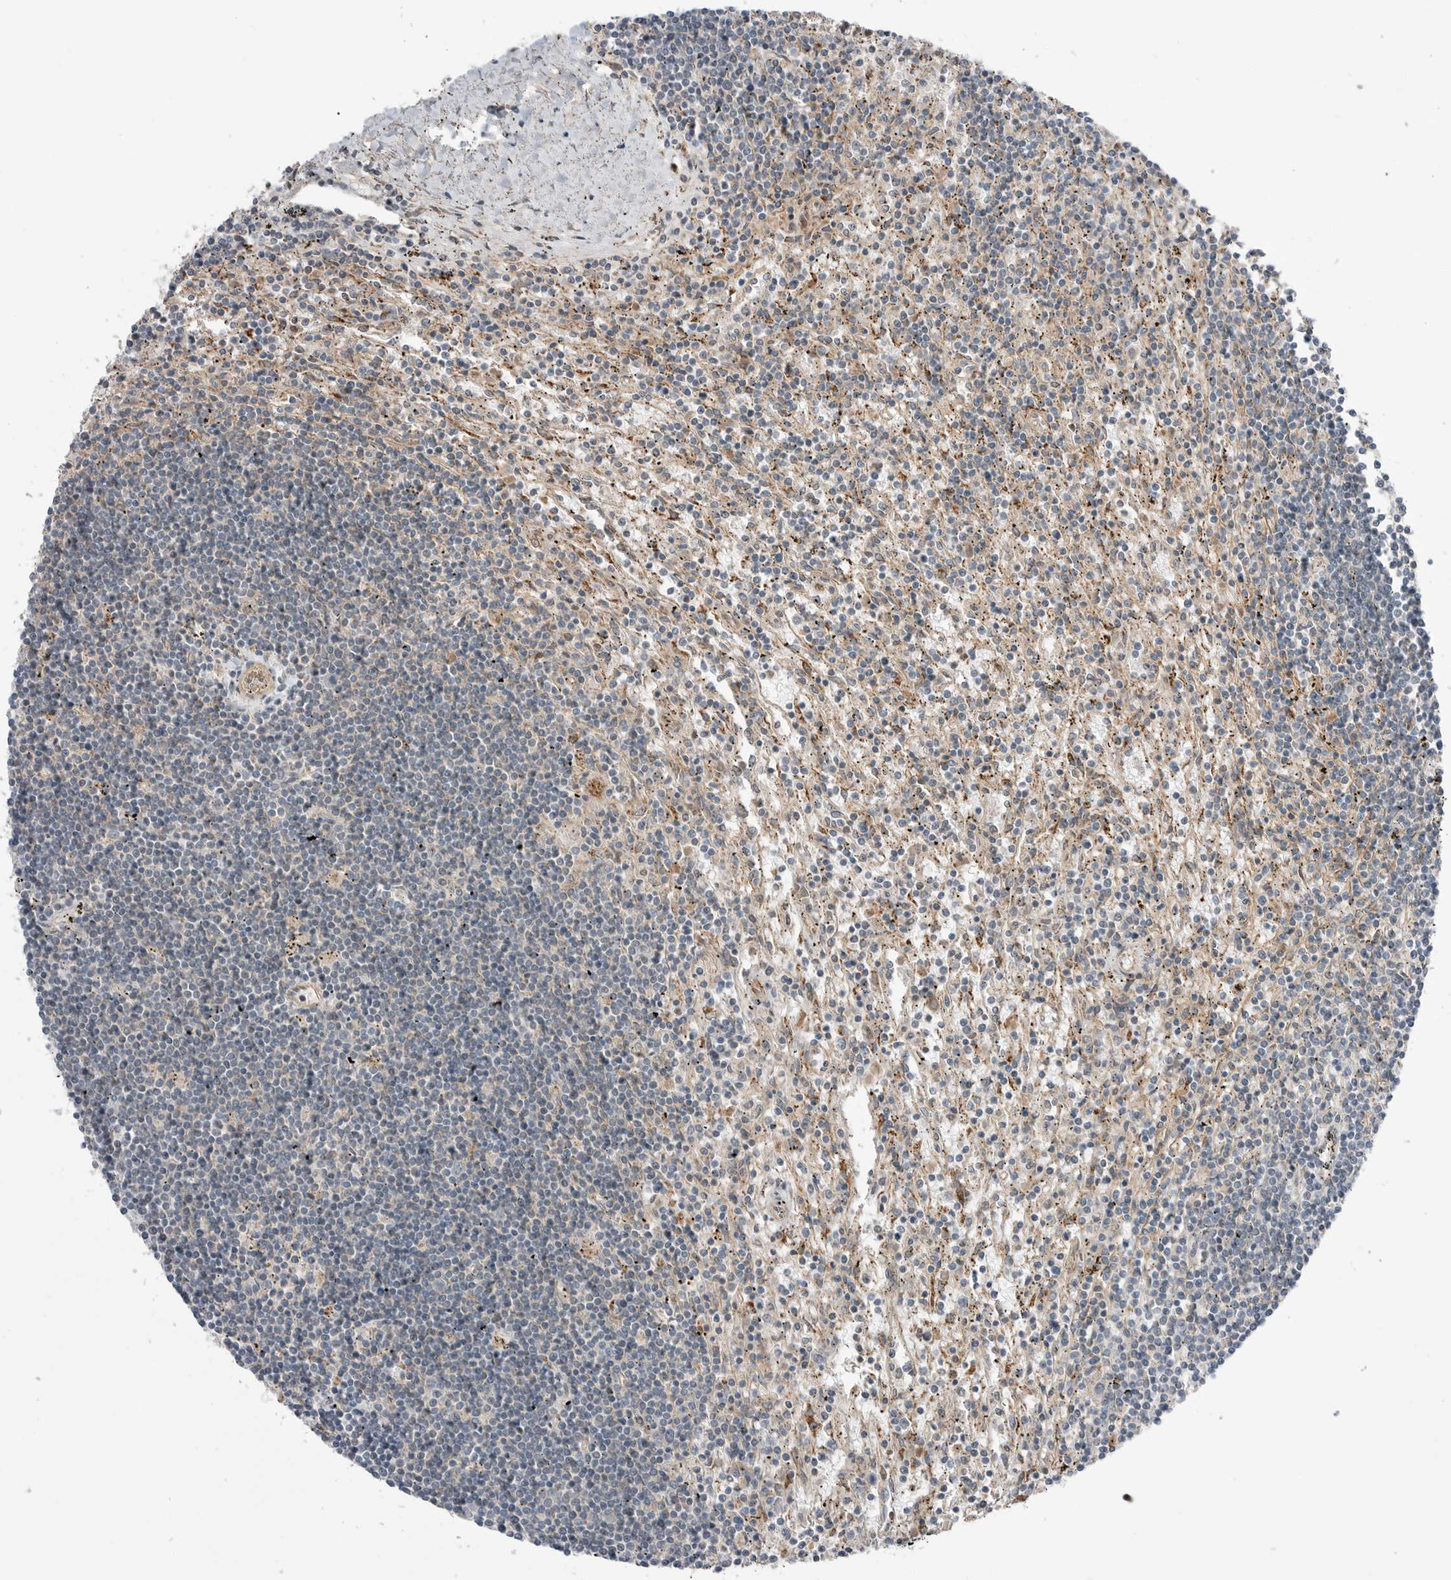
{"staining": {"intensity": "negative", "quantity": "none", "location": "none"}, "tissue": "lymphoma", "cell_type": "Tumor cells", "image_type": "cancer", "snomed": [{"axis": "morphology", "description": "Malignant lymphoma, non-Hodgkin's type, Low grade"}, {"axis": "topography", "description": "Spleen"}], "caption": "Low-grade malignant lymphoma, non-Hodgkin's type stained for a protein using immunohistochemistry (IHC) displays no staining tumor cells.", "gene": "NTAQ1", "patient": {"sex": "male", "age": 76}}